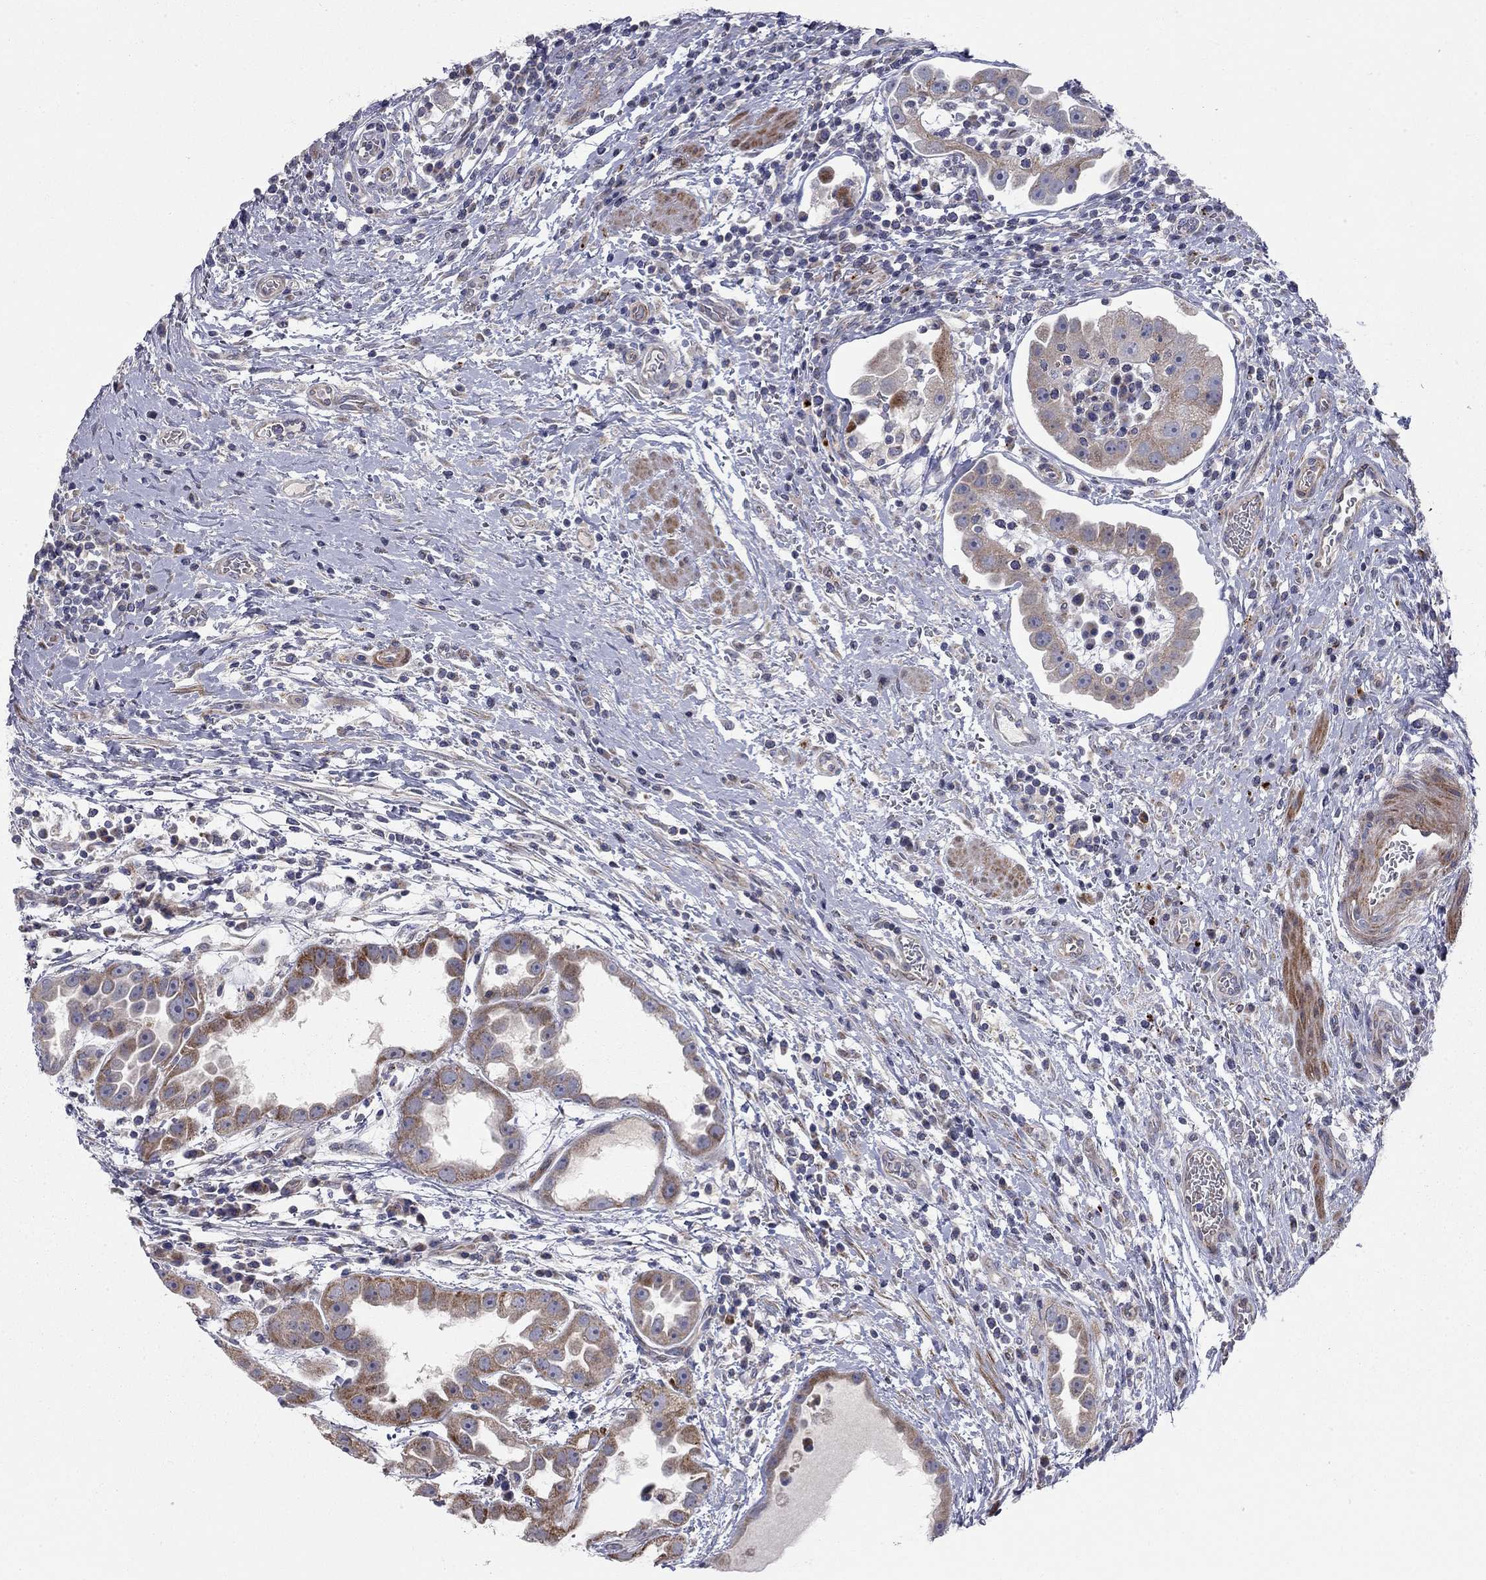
{"staining": {"intensity": "moderate", "quantity": ">75%", "location": "cytoplasmic/membranous"}, "tissue": "urothelial cancer", "cell_type": "Tumor cells", "image_type": "cancer", "snomed": [{"axis": "morphology", "description": "Urothelial carcinoma, High grade"}, {"axis": "topography", "description": "Urinary bladder"}], "caption": "Immunohistochemistry (IHC) micrograph of neoplastic tissue: high-grade urothelial carcinoma stained using immunohistochemistry (IHC) demonstrates medium levels of moderate protein expression localized specifically in the cytoplasmic/membranous of tumor cells, appearing as a cytoplasmic/membranous brown color.", "gene": "KANSL1L", "patient": {"sex": "female", "age": 41}}